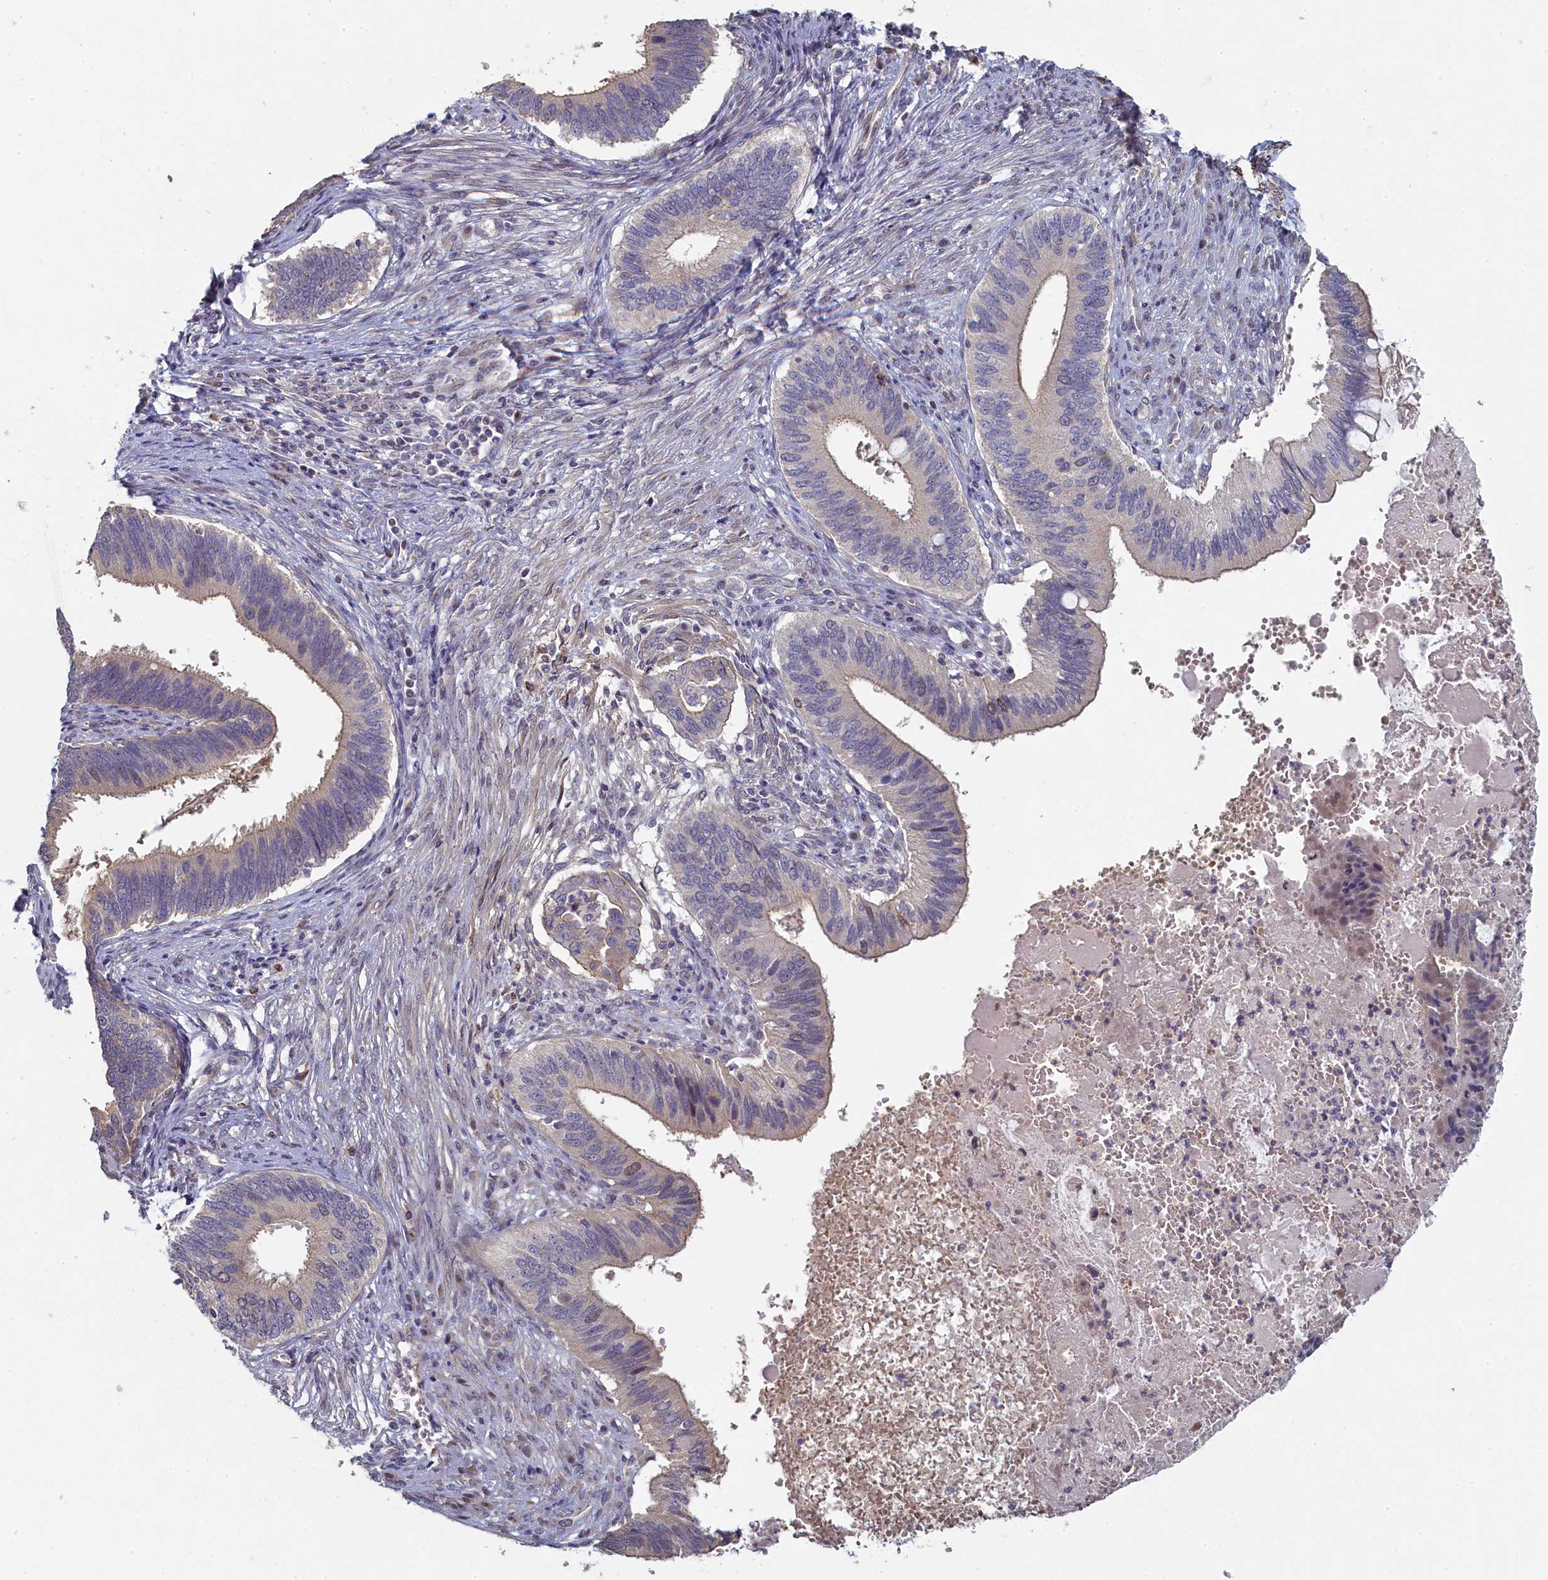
{"staining": {"intensity": "weak", "quantity": "<25%", "location": "cytoplasmic/membranous"}, "tissue": "cervical cancer", "cell_type": "Tumor cells", "image_type": "cancer", "snomed": [{"axis": "morphology", "description": "Adenocarcinoma, NOS"}, {"axis": "topography", "description": "Cervix"}], "caption": "Tumor cells are negative for brown protein staining in cervical cancer (adenocarcinoma).", "gene": "DIXDC1", "patient": {"sex": "female", "age": 42}}